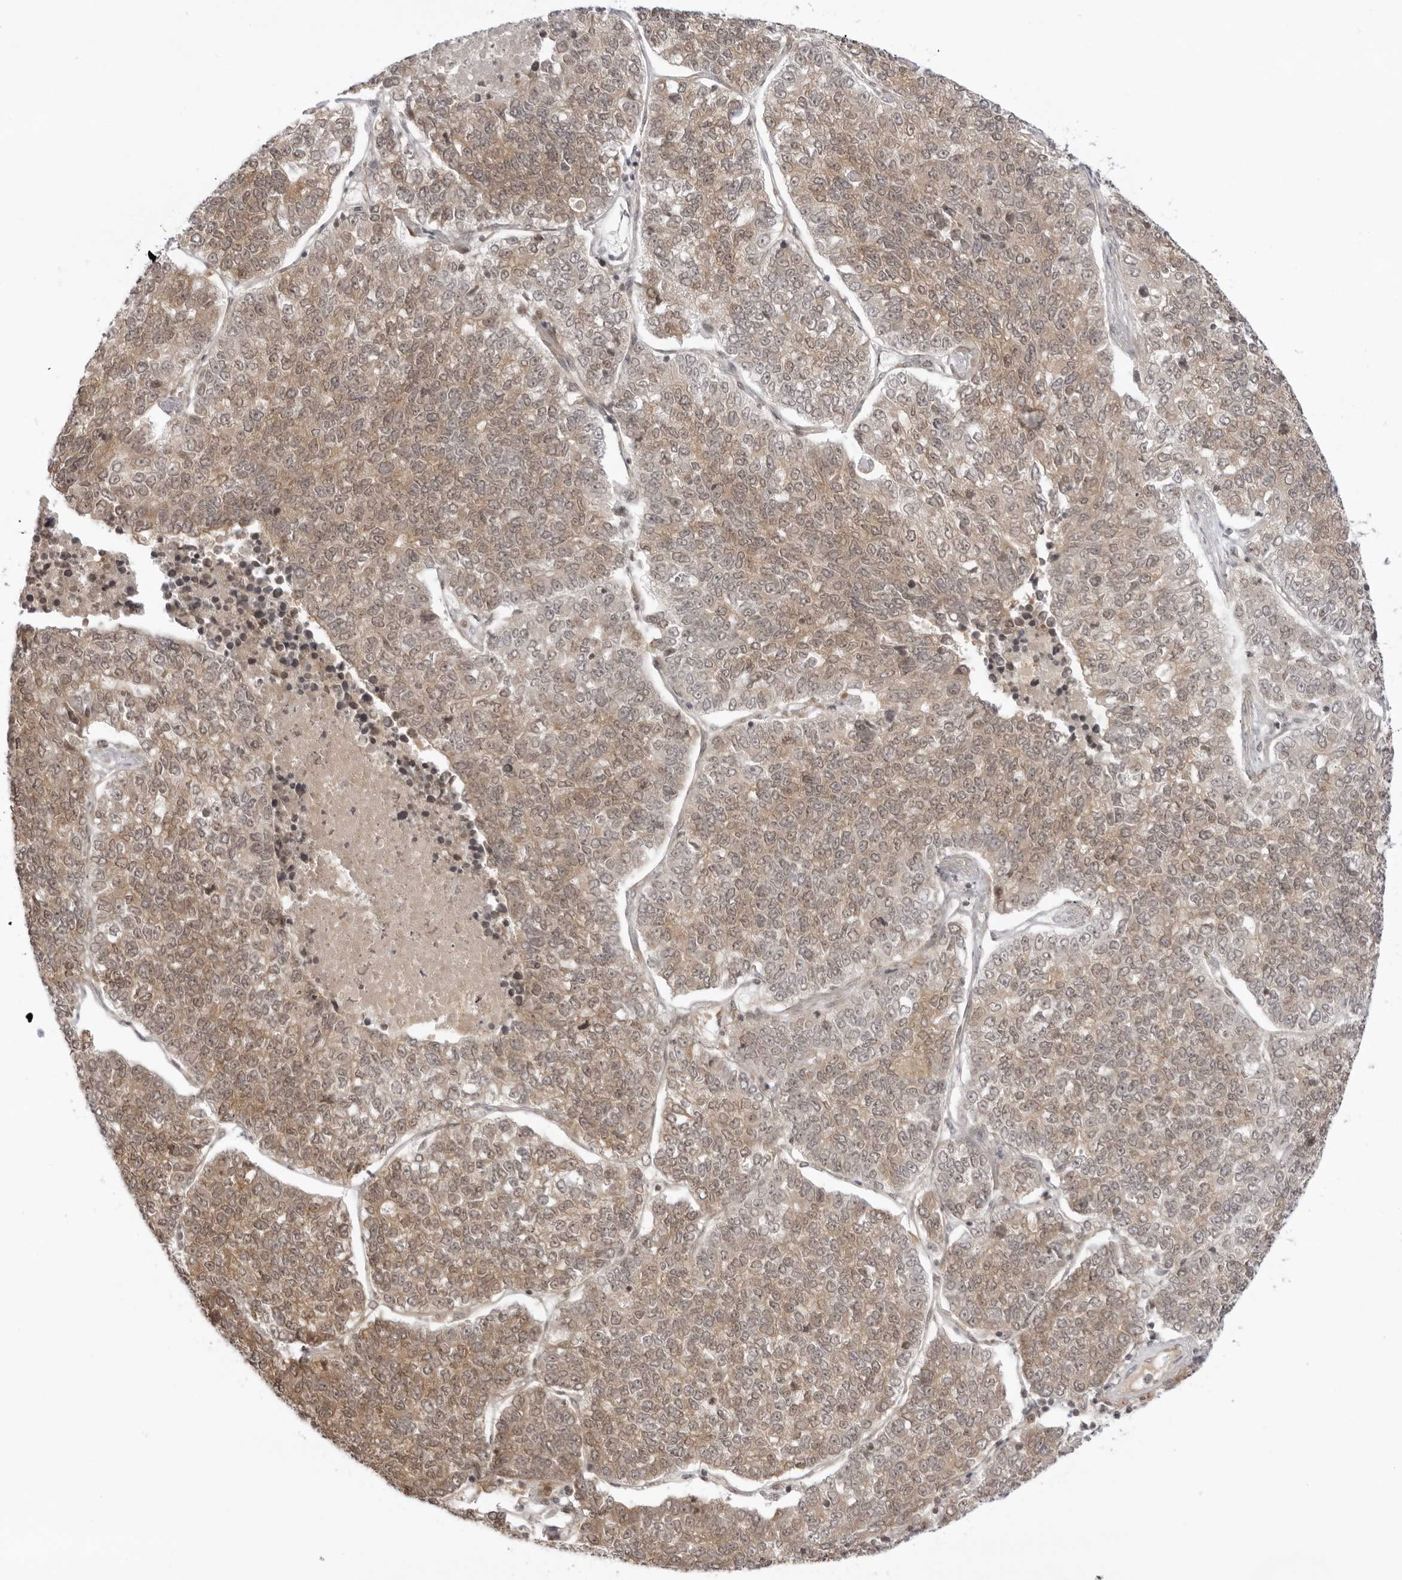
{"staining": {"intensity": "weak", "quantity": ">75%", "location": "cytoplasmic/membranous,nuclear"}, "tissue": "lung cancer", "cell_type": "Tumor cells", "image_type": "cancer", "snomed": [{"axis": "morphology", "description": "Adenocarcinoma, NOS"}, {"axis": "topography", "description": "Lung"}], "caption": "Immunohistochemical staining of human lung cancer exhibits weak cytoplasmic/membranous and nuclear protein positivity in about >75% of tumor cells.", "gene": "PRRC2C", "patient": {"sex": "male", "age": 49}}